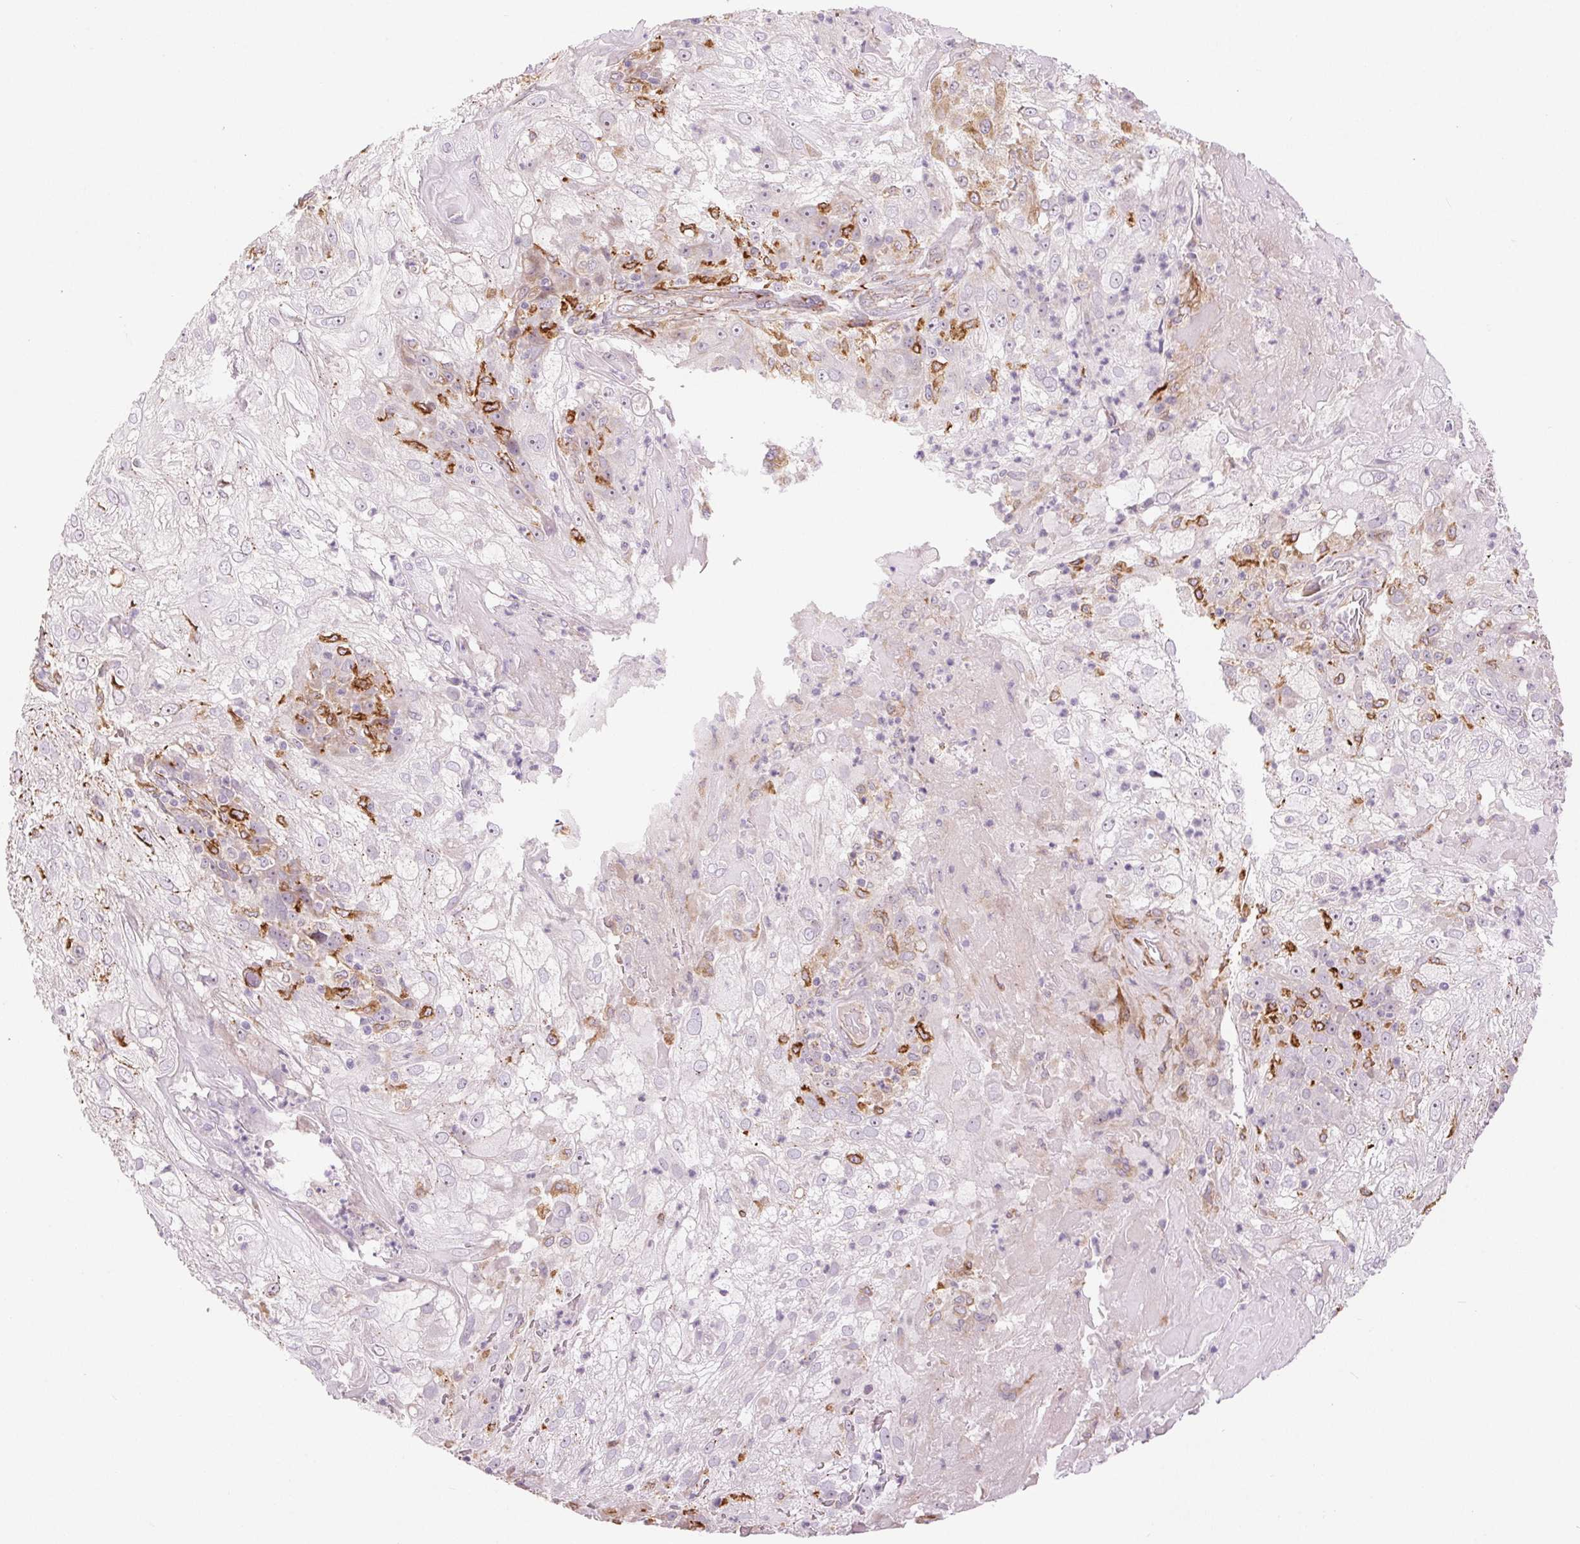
{"staining": {"intensity": "negative", "quantity": "none", "location": "none"}, "tissue": "skin cancer", "cell_type": "Tumor cells", "image_type": "cancer", "snomed": [{"axis": "morphology", "description": "Normal tissue, NOS"}, {"axis": "morphology", "description": "Squamous cell carcinoma, NOS"}, {"axis": "topography", "description": "Skin"}], "caption": "The IHC histopathology image has no significant positivity in tumor cells of squamous cell carcinoma (skin) tissue.", "gene": "METTL17", "patient": {"sex": "female", "age": 83}}